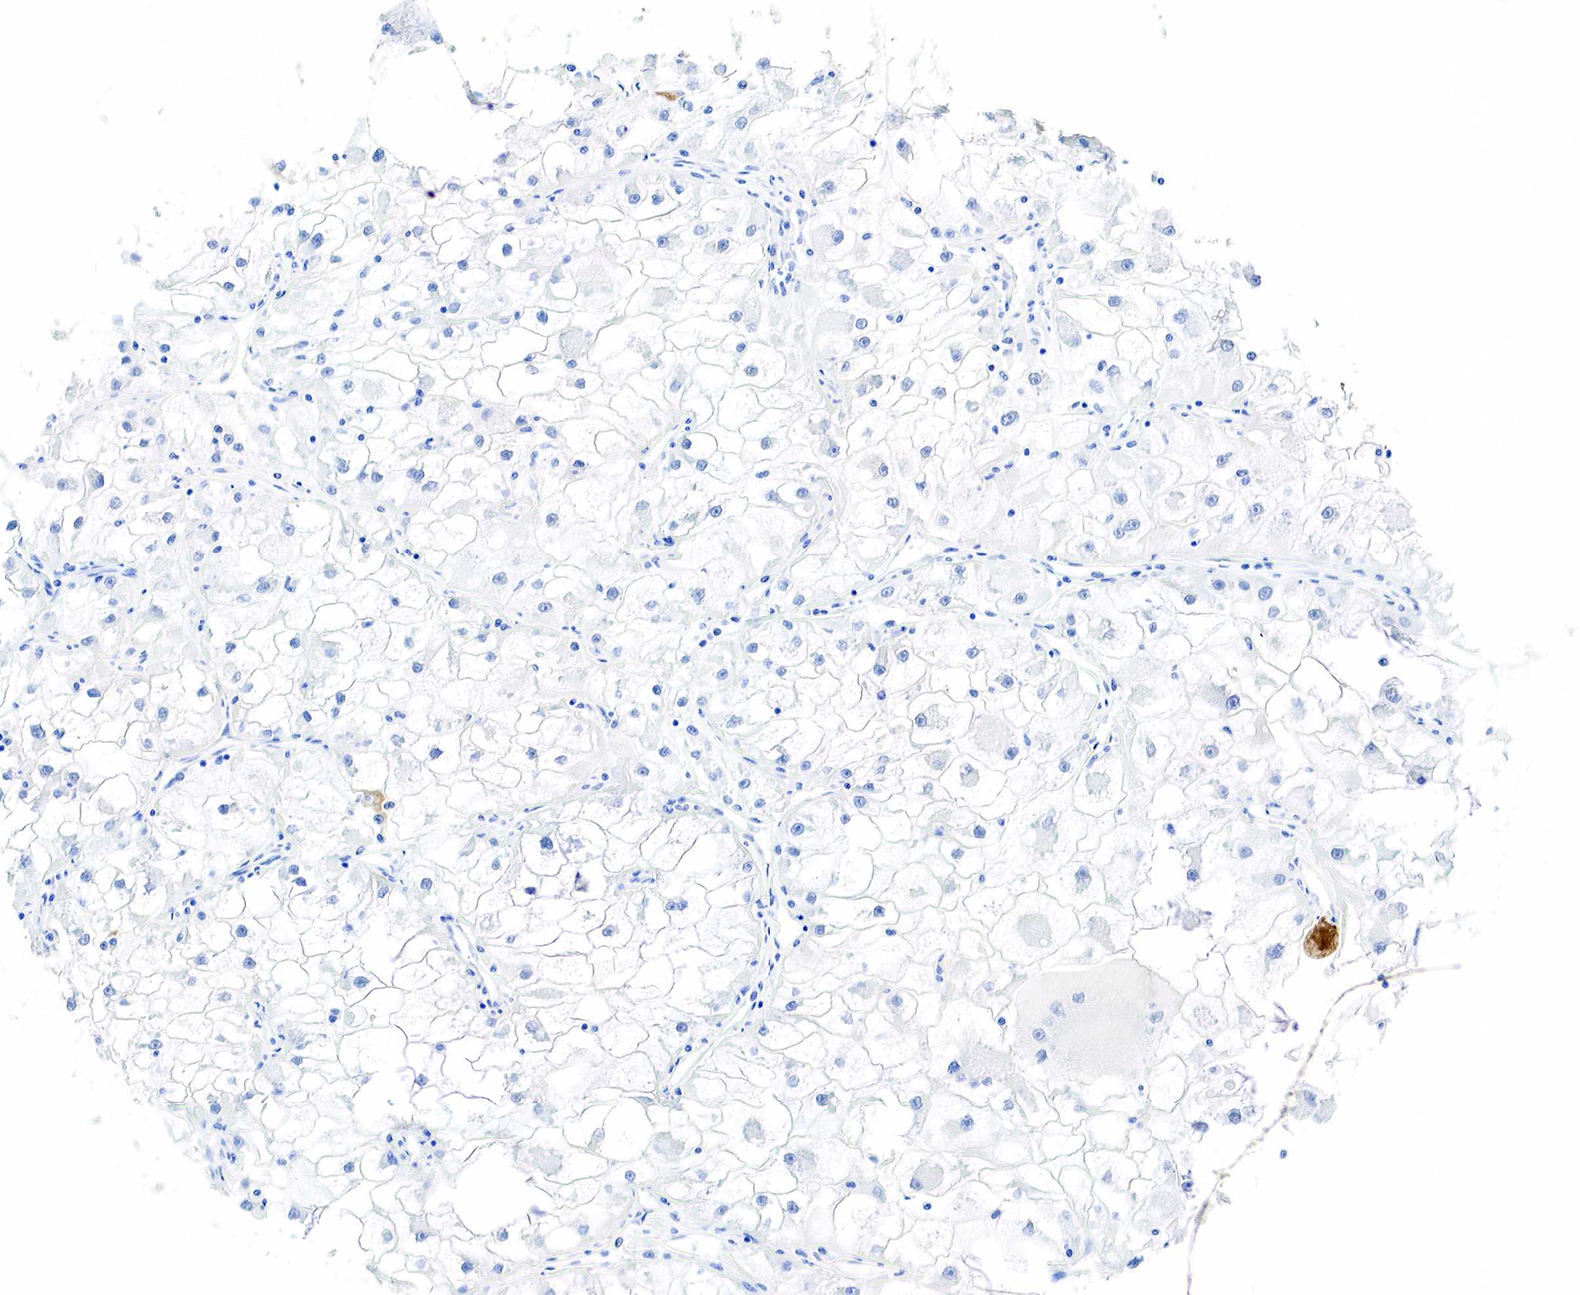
{"staining": {"intensity": "negative", "quantity": "none", "location": "none"}, "tissue": "renal cancer", "cell_type": "Tumor cells", "image_type": "cancer", "snomed": [{"axis": "morphology", "description": "Adenocarcinoma, NOS"}, {"axis": "topography", "description": "Kidney"}], "caption": "This is an IHC photomicrograph of human adenocarcinoma (renal). There is no staining in tumor cells.", "gene": "KRT18", "patient": {"sex": "female", "age": 73}}